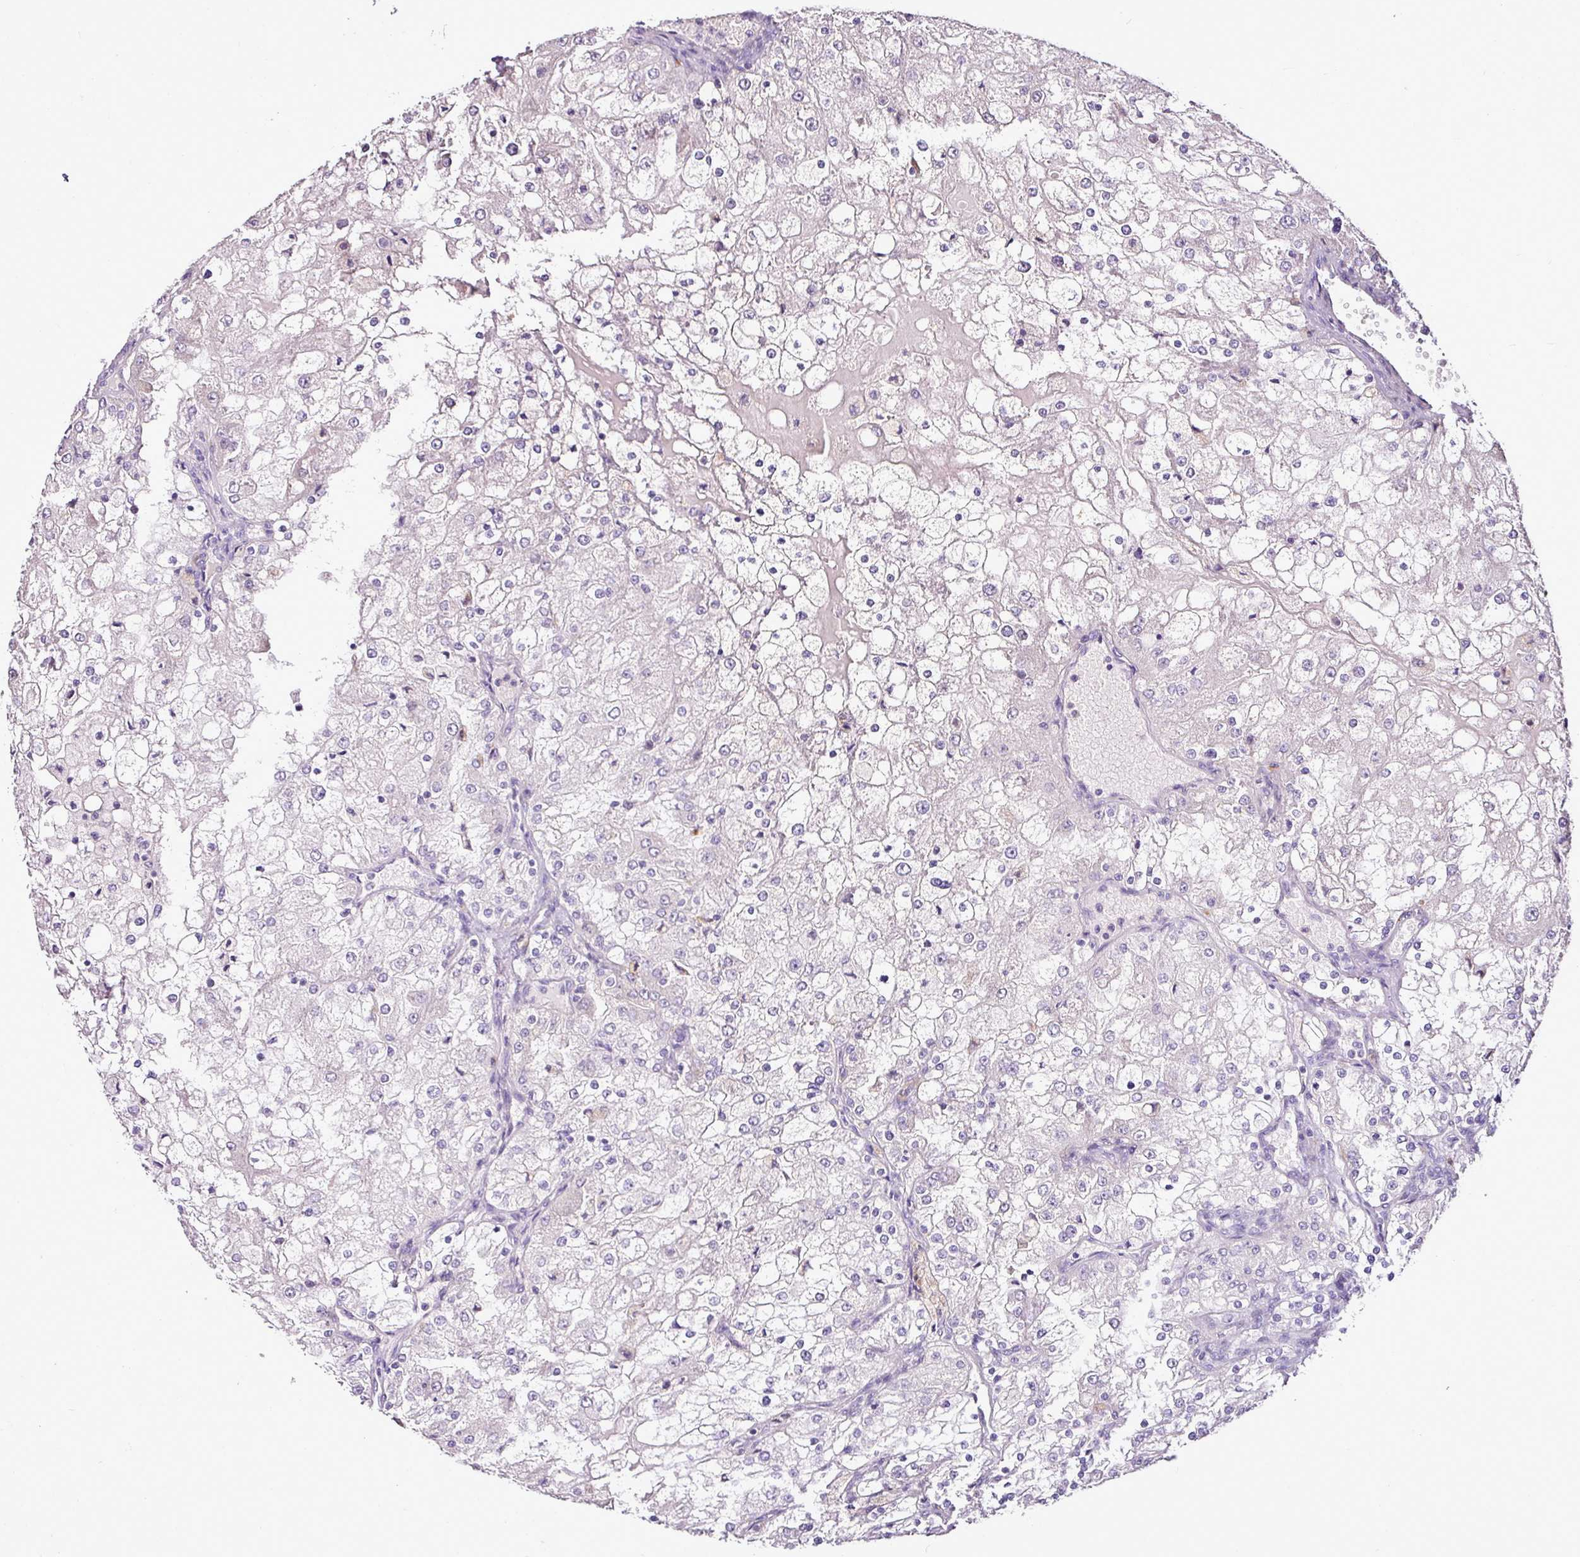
{"staining": {"intensity": "negative", "quantity": "none", "location": "none"}, "tissue": "renal cancer", "cell_type": "Tumor cells", "image_type": "cancer", "snomed": [{"axis": "morphology", "description": "Adenocarcinoma, NOS"}, {"axis": "topography", "description": "Kidney"}], "caption": "Adenocarcinoma (renal) was stained to show a protein in brown. There is no significant expression in tumor cells.", "gene": "ESR1", "patient": {"sex": "female", "age": 74}}